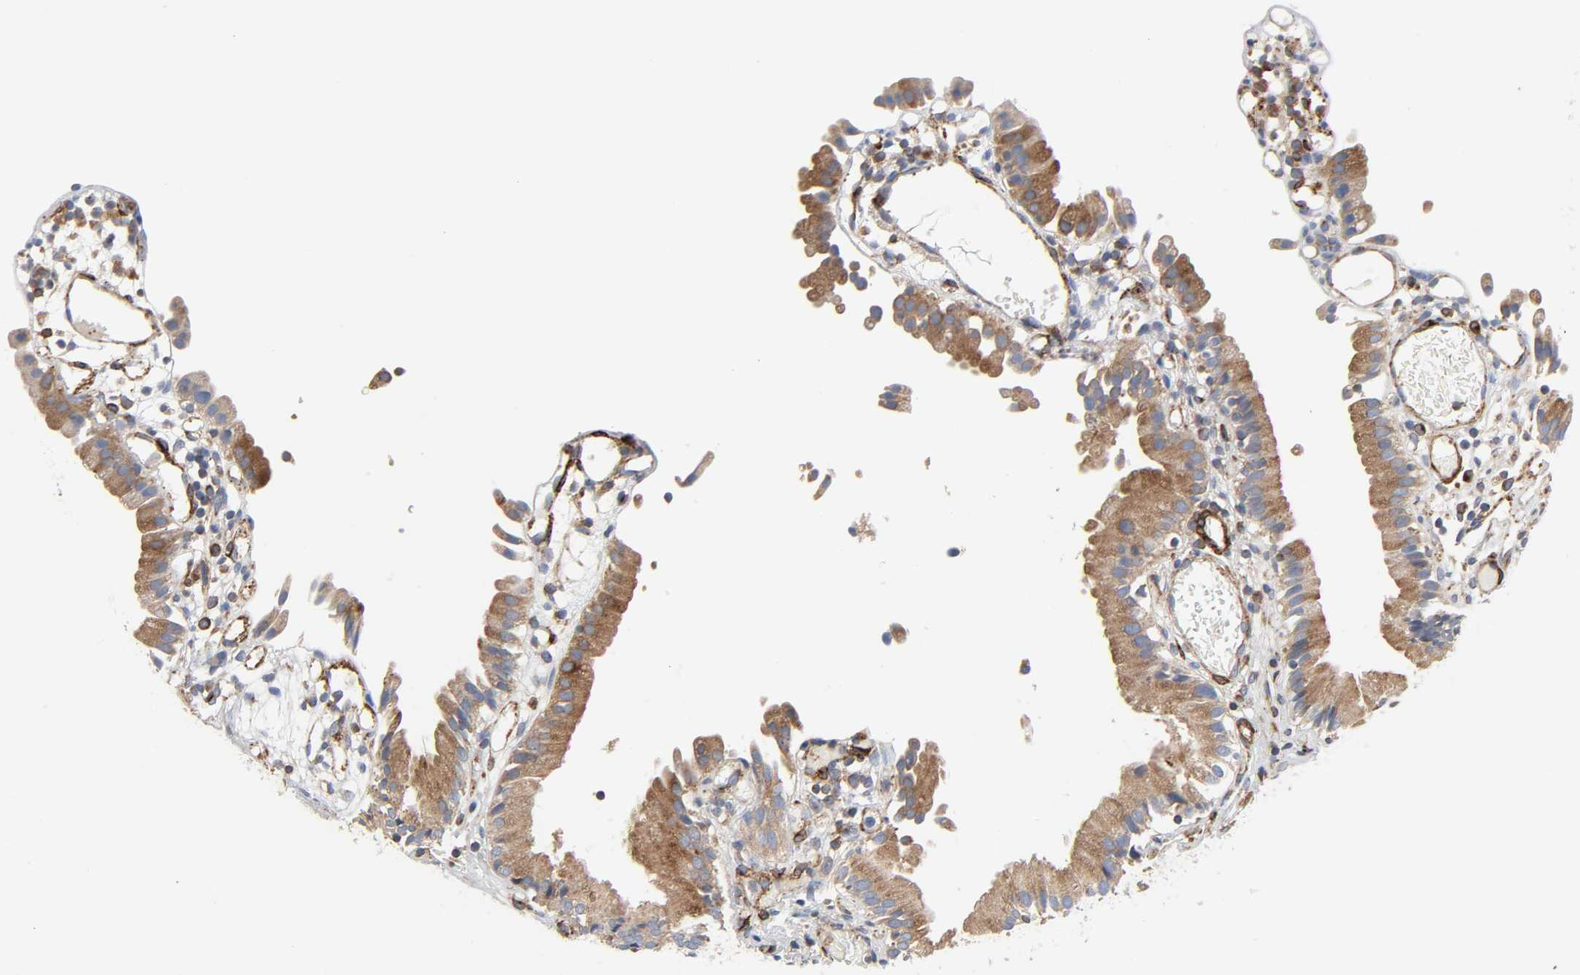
{"staining": {"intensity": "strong", "quantity": ">75%", "location": "cytoplasmic/membranous"}, "tissue": "gallbladder", "cell_type": "Glandular cells", "image_type": "normal", "snomed": [{"axis": "morphology", "description": "Normal tissue, NOS"}, {"axis": "topography", "description": "Gallbladder"}], "caption": "Normal gallbladder demonstrates strong cytoplasmic/membranous expression in about >75% of glandular cells Immunohistochemistry stains the protein of interest in brown and the nuclei are stained blue..", "gene": "ARHGAP1", "patient": {"sex": "male", "age": 65}}